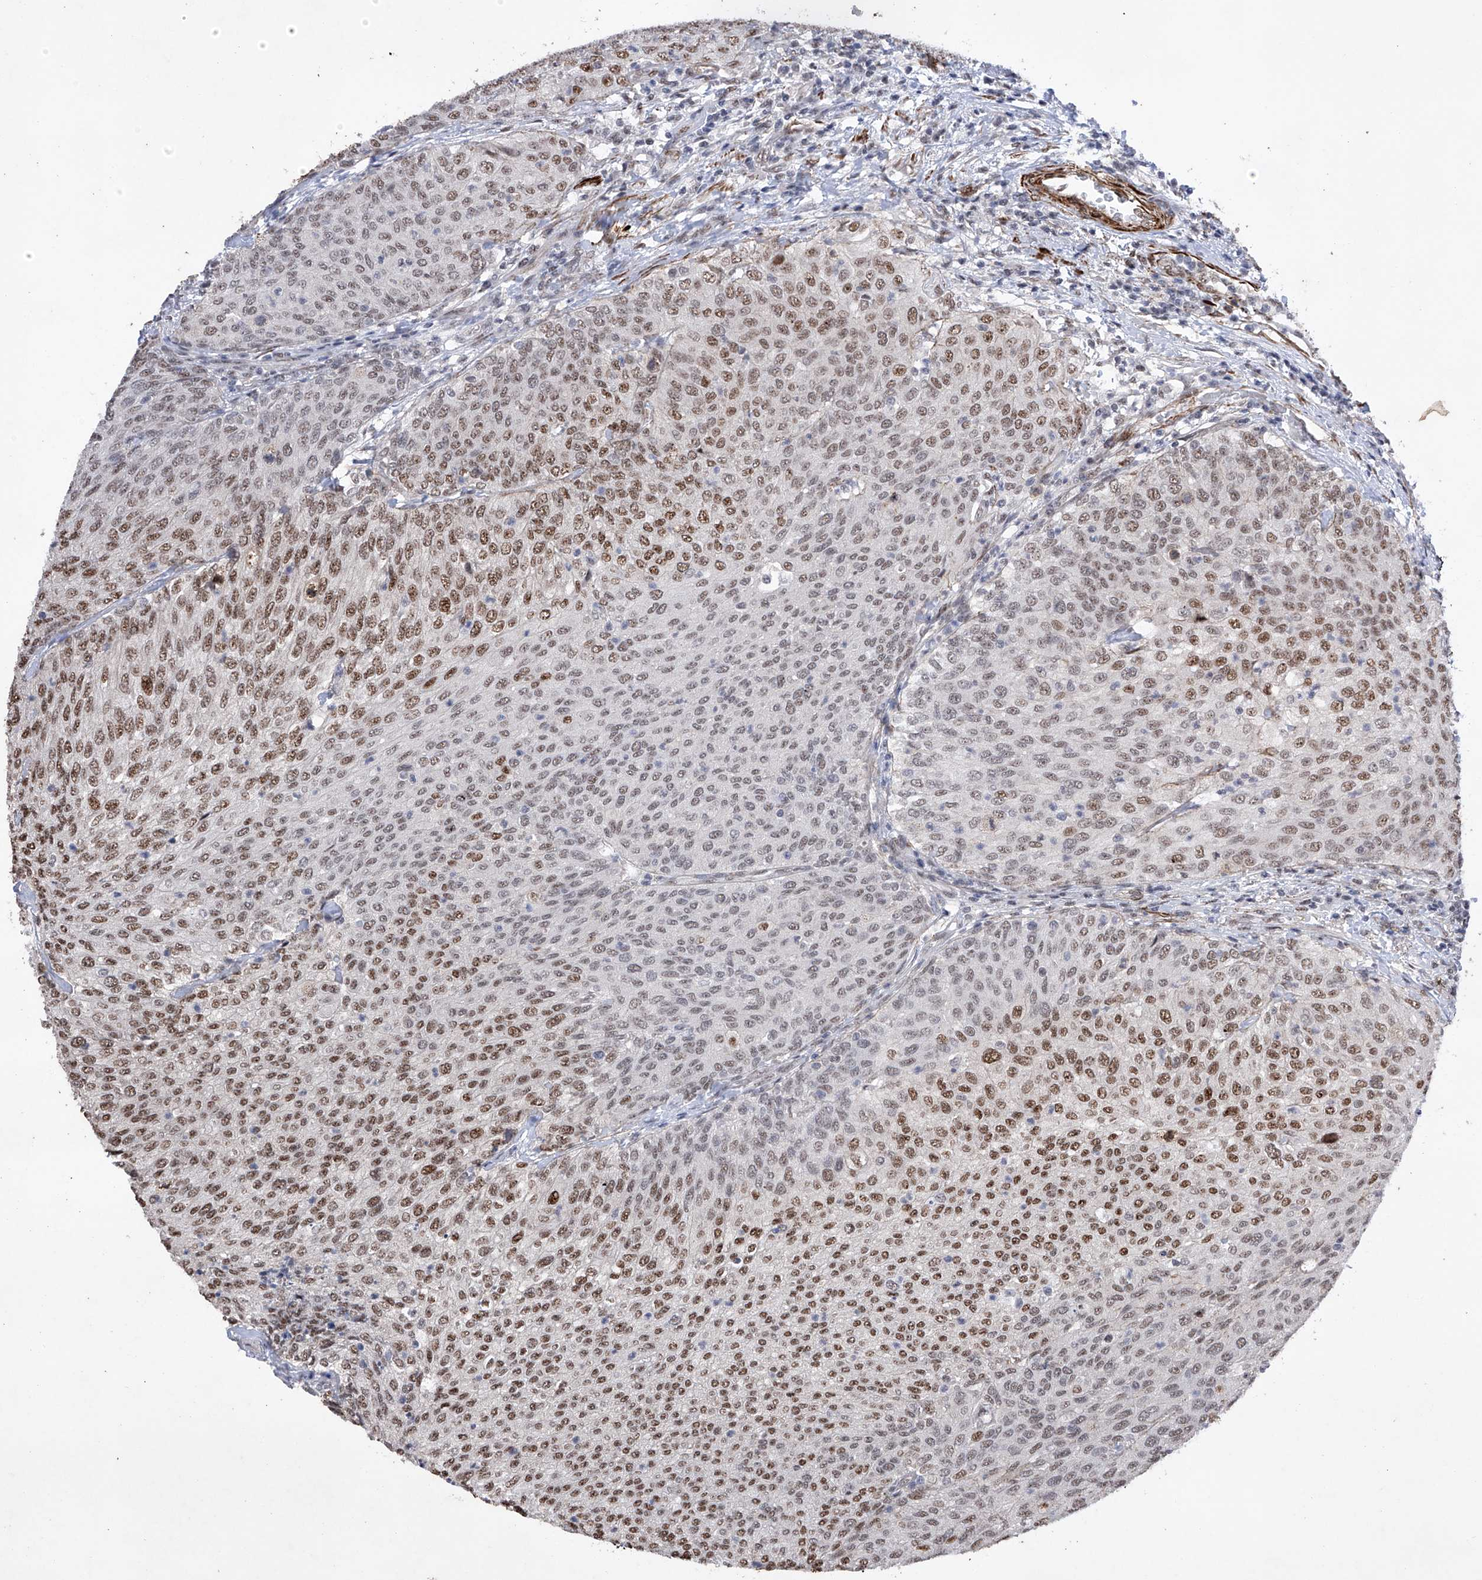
{"staining": {"intensity": "moderate", "quantity": "25%-75%", "location": "nuclear"}, "tissue": "urothelial cancer", "cell_type": "Tumor cells", "image_type": "cancer", "snomed": [{"axis": "morphology", "description": "Urothelial carcinoma, Low grade"}, {"axis": "topography", "description": "Urinary bladder"}], "caption": "Urothelial cancer stained for a protein (brown) exhibits moderate nuclear positive staining in approximately 25%-75% of tumor cells.", "gene": "NFATC4", "patient": {"sex": "female", "age": 79}}